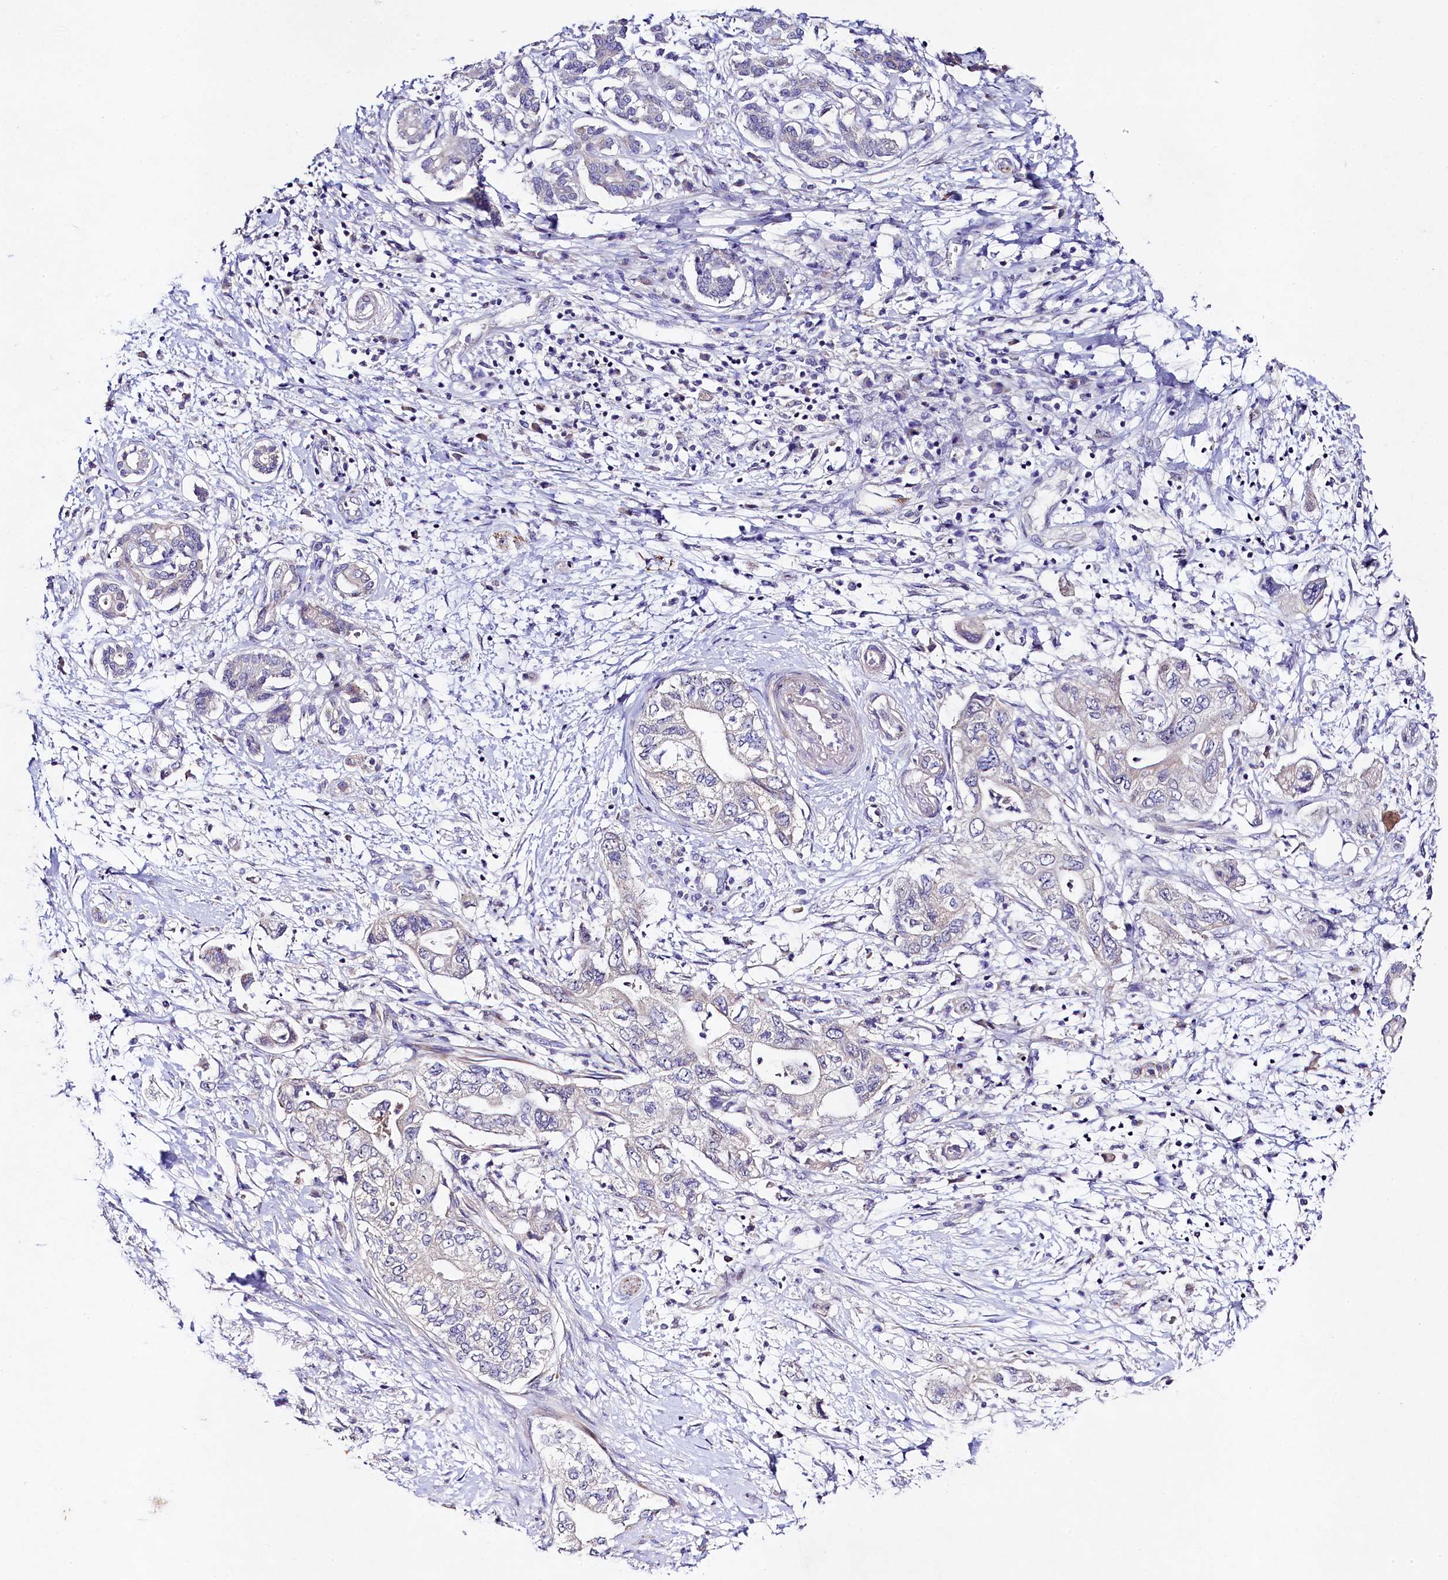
{"staining": {"intensity": "negative", "quantity": "none", "location": "none"}, "tissue": "pancreatic cancer", "cell_type": "Tumor cells", "image_type": "cancer", "snomed": [{"axis": "morphology", "description": "Adenocarcinoma, NOS"}, {"axis": "topography", "description": "Pancreas"}], "caption": "Pancreatic adenocarcinoma was stained to show a protein in brown. There is no significant staining in tumor cells.", "gene": "FXYD6", "patient": {"sex": "female", "age": 73}}